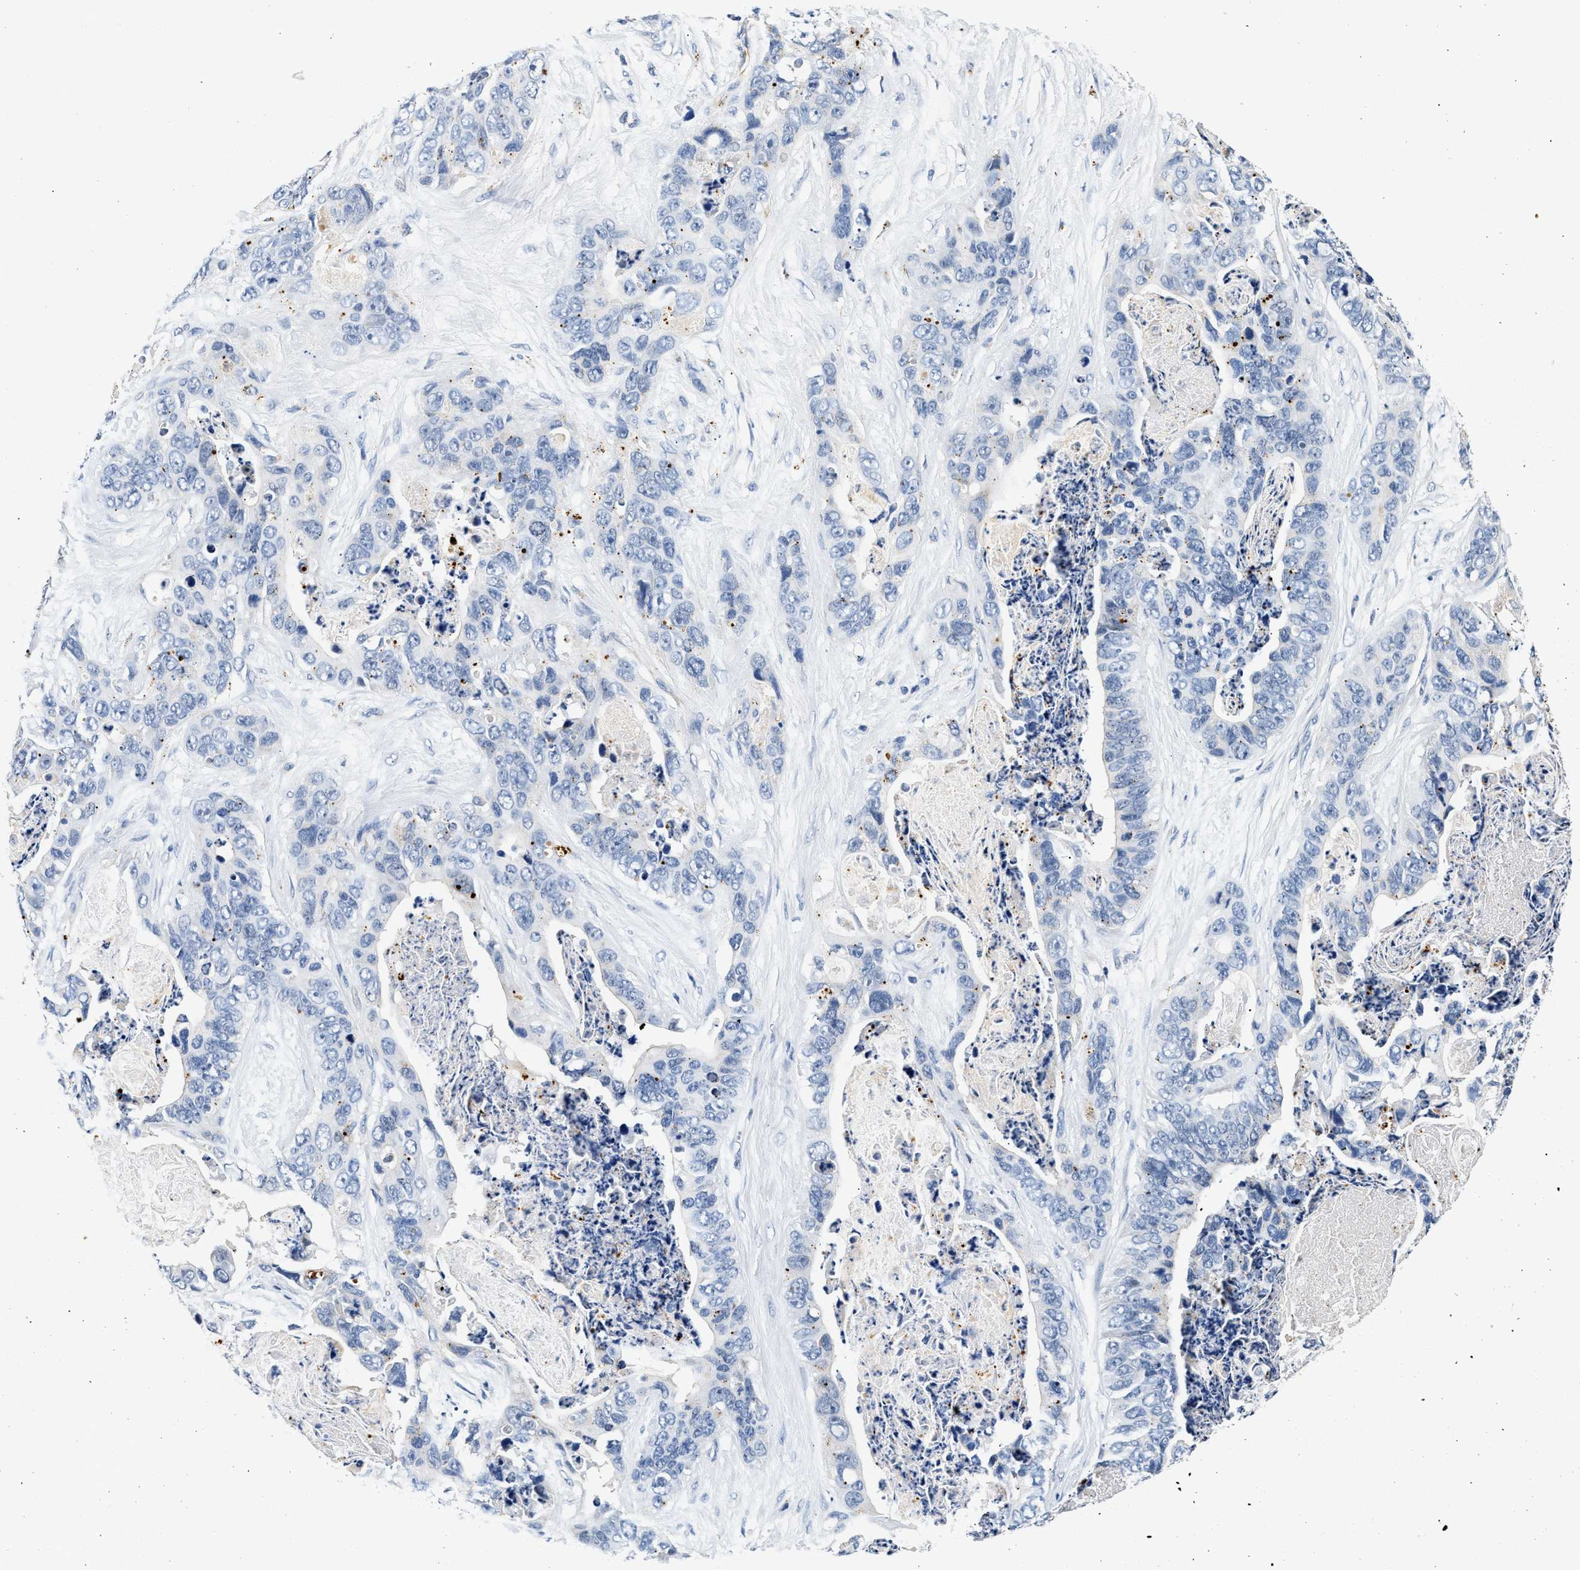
{"staining": {"intensity": "negative", "quantity": "none", "location": "none"}, "tissue": "stomach cancer", "cell_type": "Tumor cells", "image_type": "cancer", "snomed": [{"axis": "morphology", "description": "Adenocarcinoma, NOS"}, {"axis": "topography", "description": "Stomach"}], "caption": "The image displays no staining of tumor cells in stomach adenocarcinoma.", "gene": "MED22", "patient": {"sex": "female", "age": 89}}